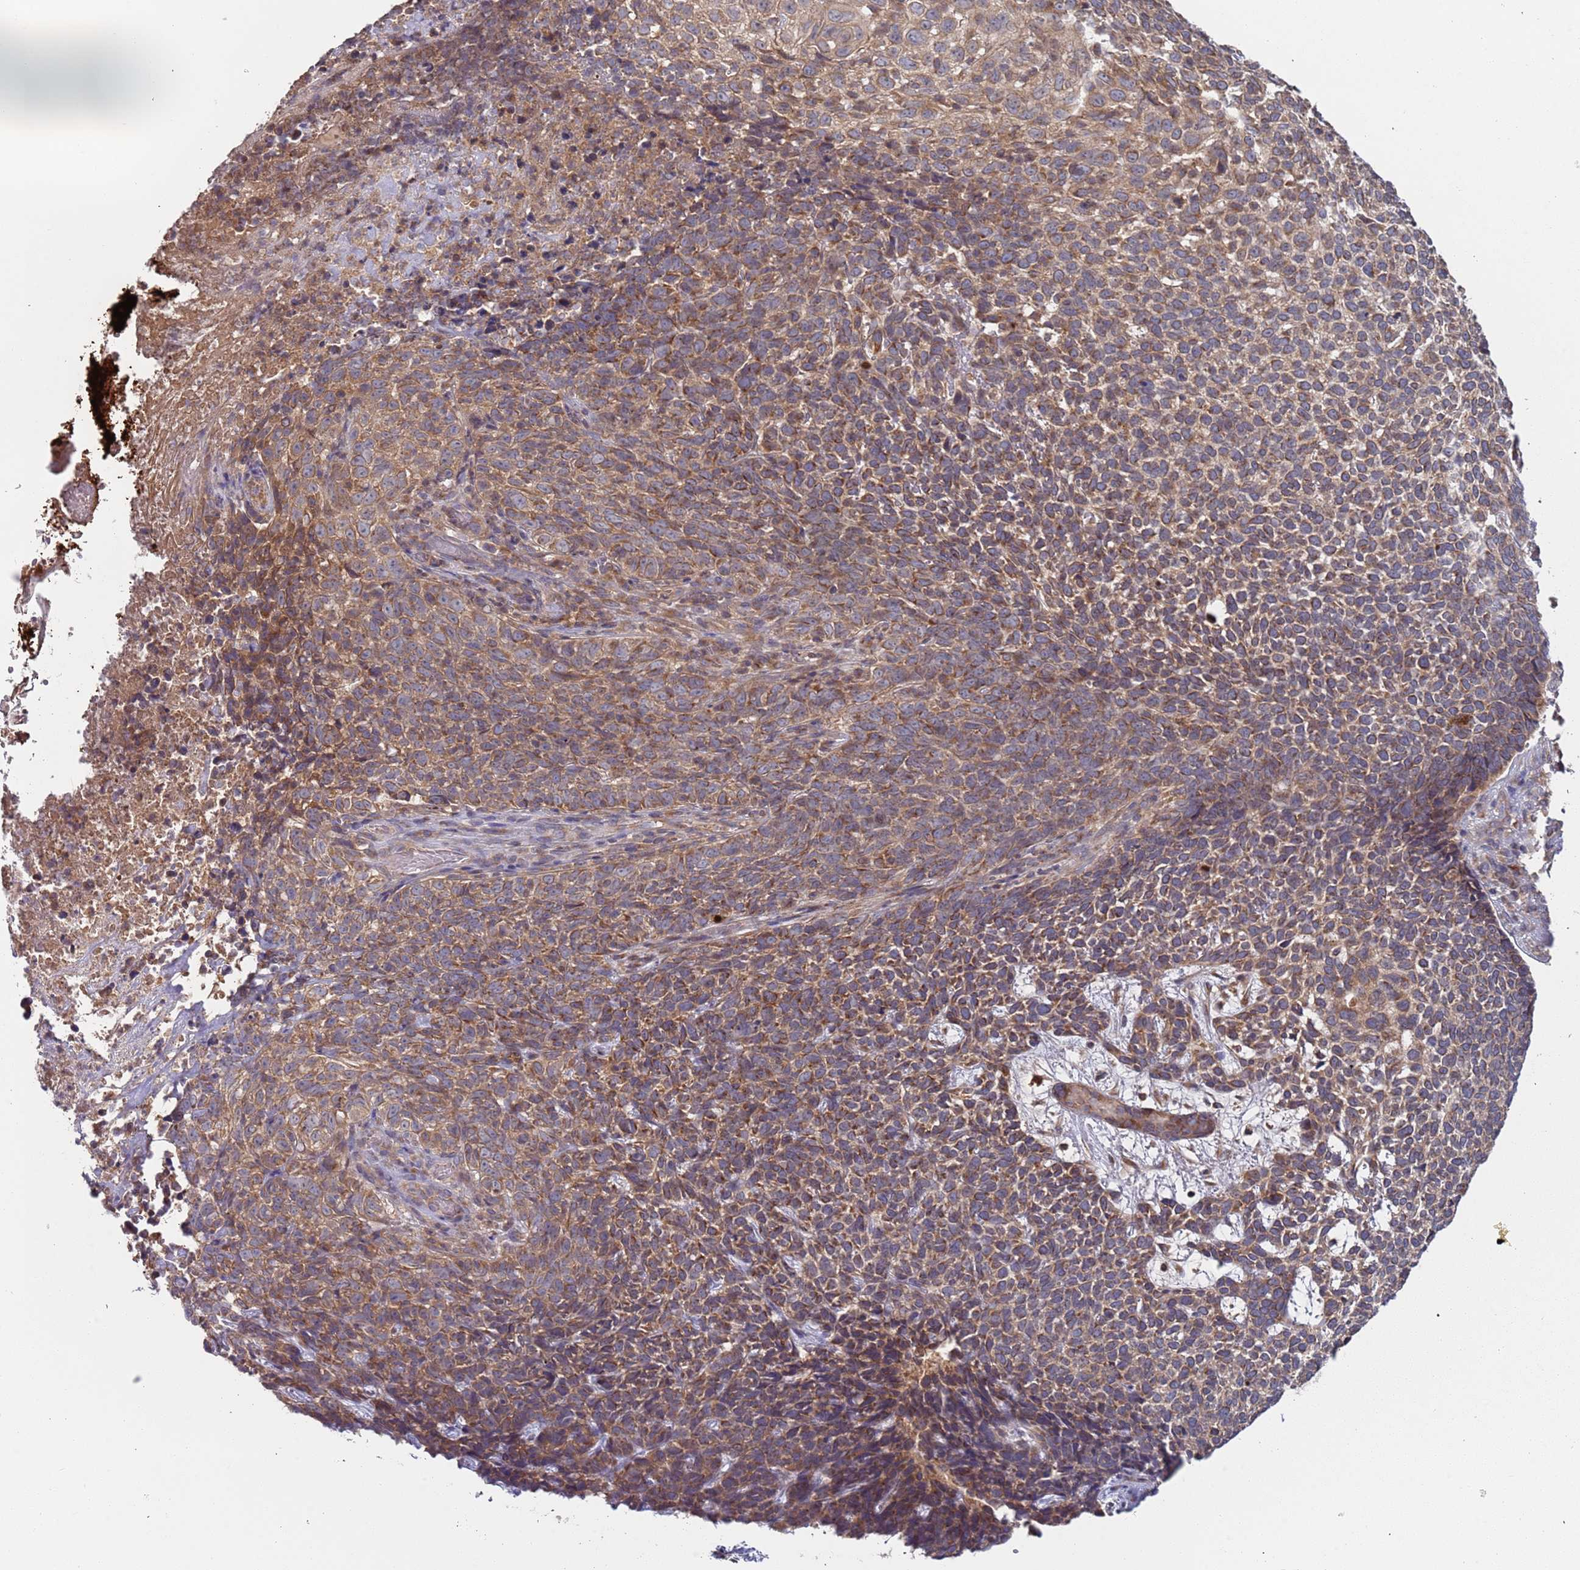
{"staining": {"intensity": "moderate", "quantity": ">75%", "location": "cytoplasmic/membranous"}, "tissue": "skin cancer", "cell_type": "Tumor cells", "image_type": "cancer", "snomed": [{"axis": "morphology", "description": "Basal cell carcinoma"}, {"axis": "topography", "description": "Skin"}], "caption": "Immunohistochemical staining of human skin cancer displays medium levels of moderate cytoplasmic/membranous protein staining in about >75% of tumor cells.", "gene": "OR5A2", "patient": {"sex": "female", "age": 84}}